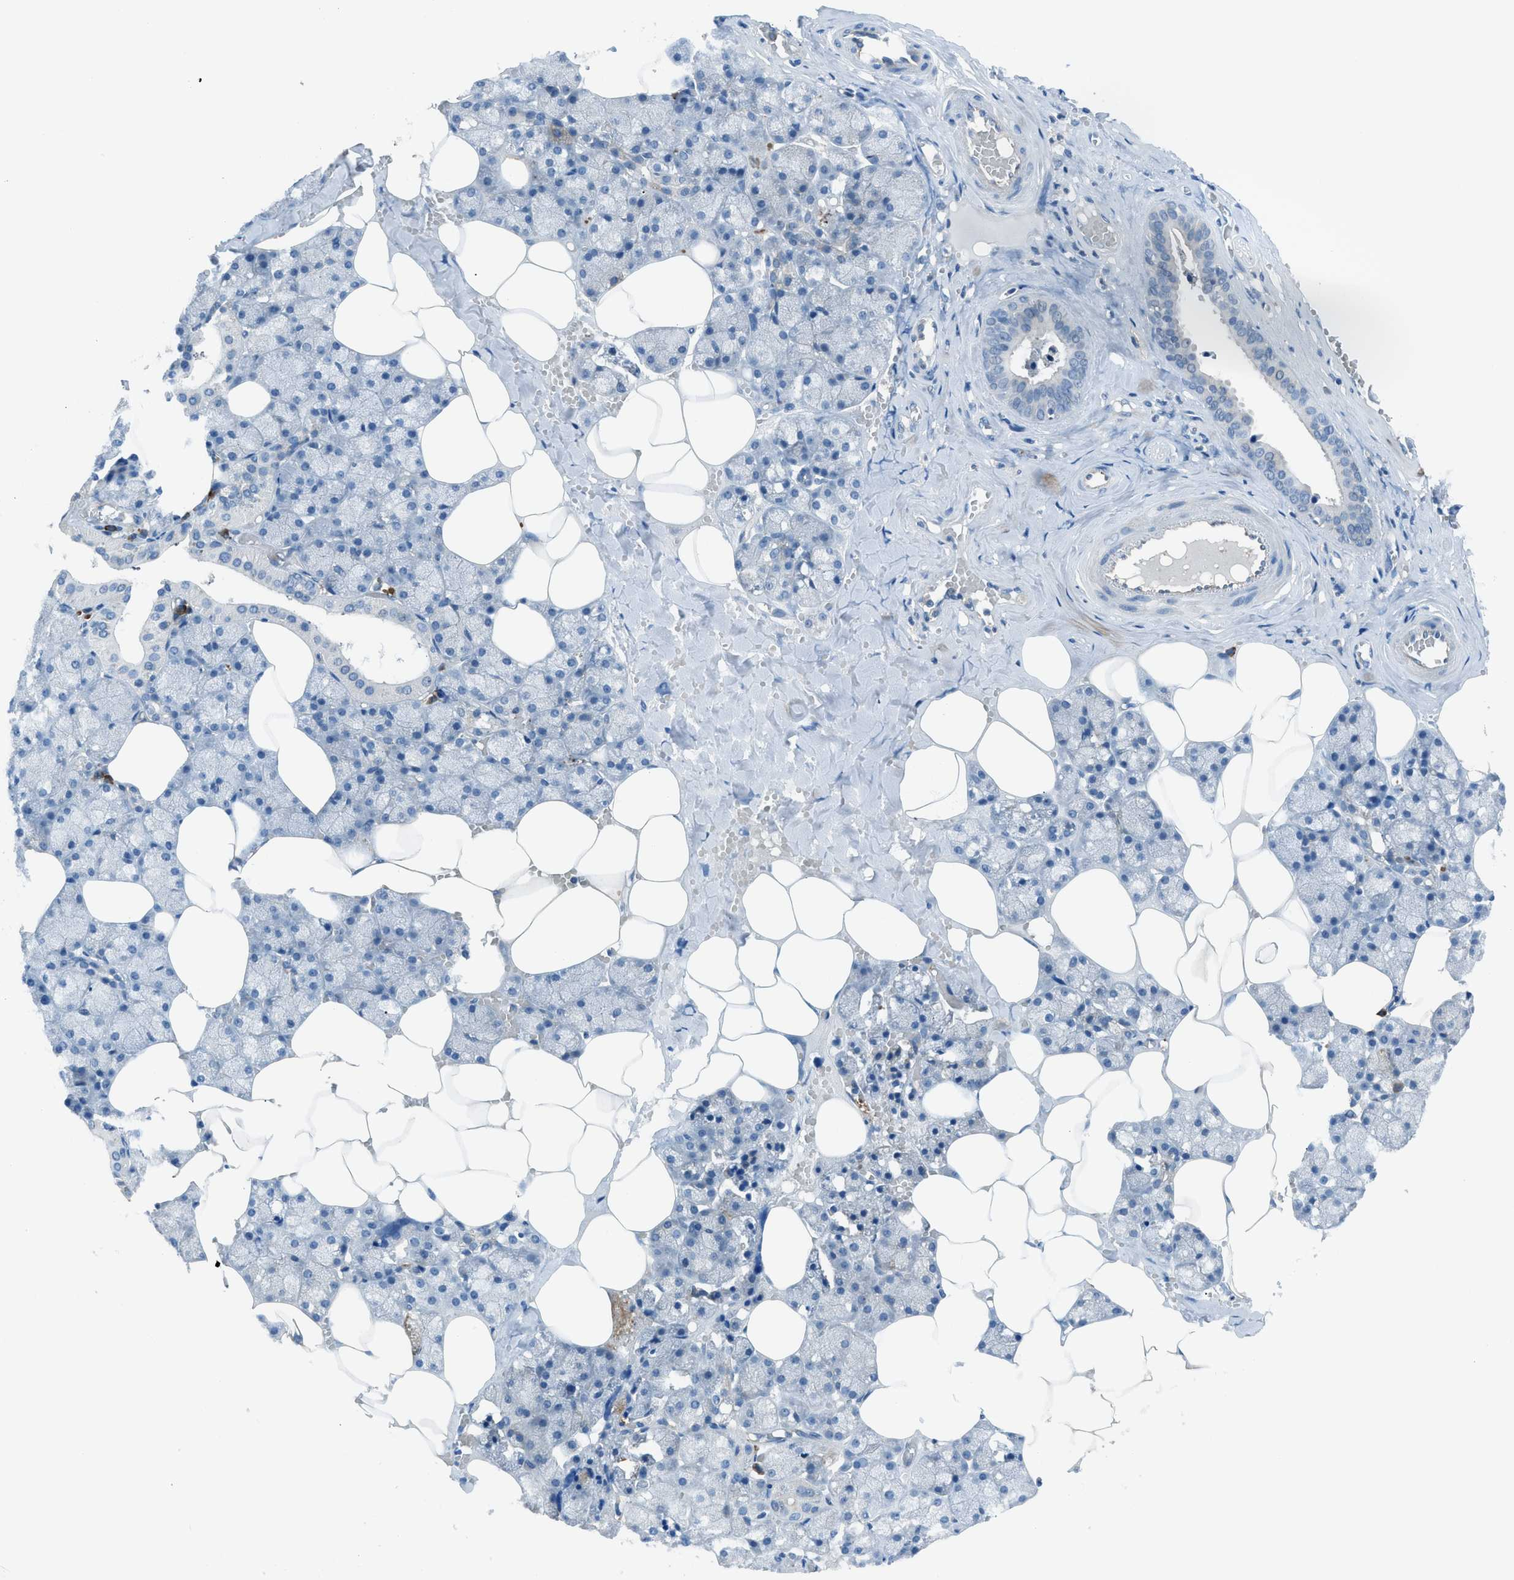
{"staining": {"intensity": "negative", "quantity": "none", "location": "none"}, "tissue": "salivary gland", "cell_type": "Glandular cells", "image_type": "normal", "snomed": [{"axis": "morphology", "description": "Normal tissue, NOS"}, {"axis": "topography", "description": "Salivary gland"}], "caption": "IHC histopathology image of unremarkable salivary gland: human salivary gland stained with DAB (3,3'-diaminobenzidine) demonstrates no significant protein staining in glandular cells. Nuclei are stained in blue.", "gene": "HEG1", "patient": {"sex": "male", "age": 62}}